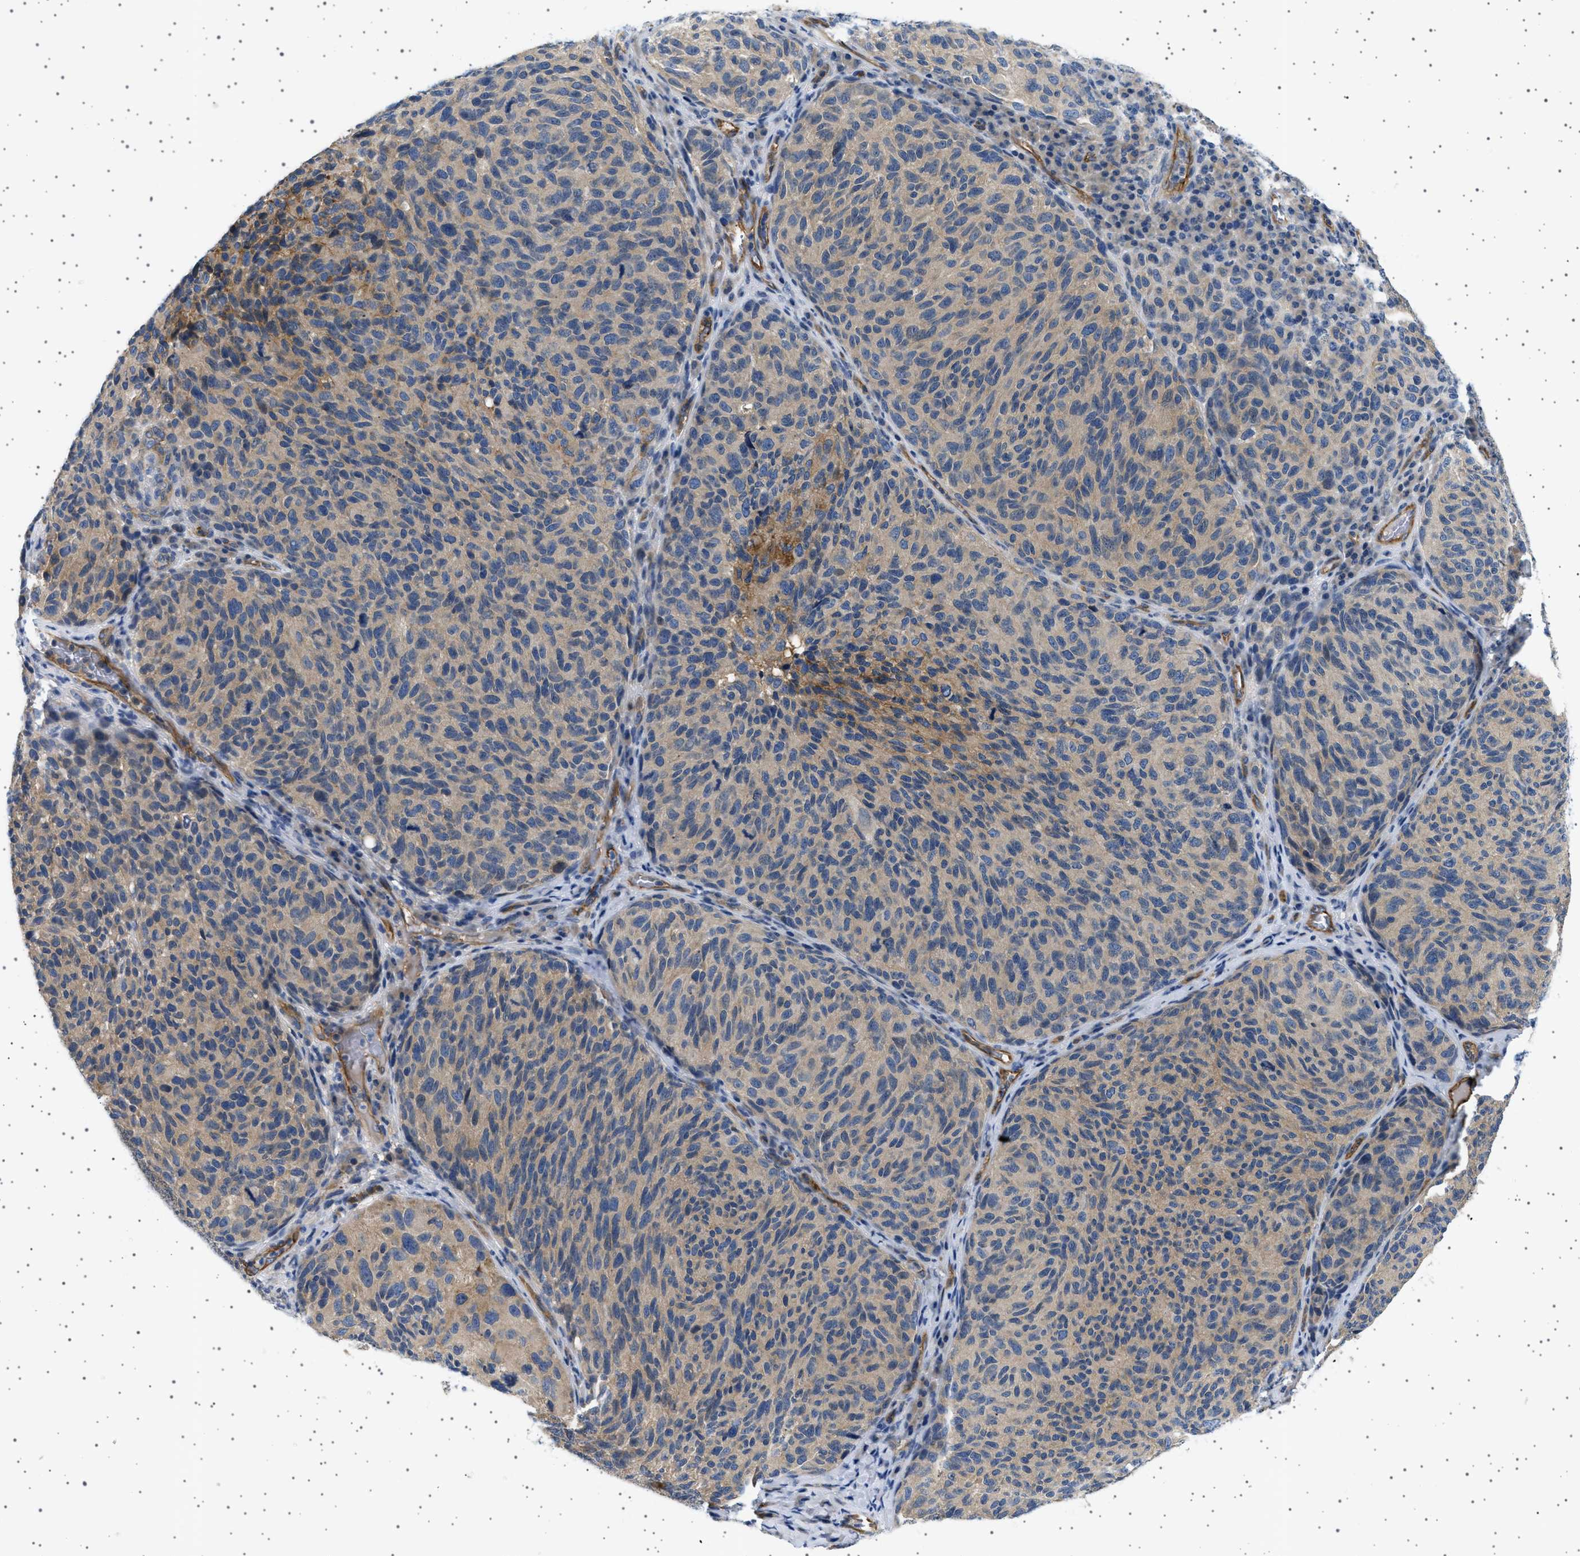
{"staining": {"intensity": "moderate", "quantity": ">75%", "location": "cytoplasmic/membranous"}, "tissue": "melanoma", "cell_type": "Tumor cells", "image_type": "cancer", "snomed": [{"axis": "morphology", "description": "Malignant melanoma, NOS"}, {"axis": "topography", "description": "Skin"}], "caption": "The histopathology image displays staining of melanoma, revealing moderate cytoplasmic/membranous protein staining (brown color) within tumor cells.", "gene": "PLPP6", "patient": {"sex": "female", "age": 73}}